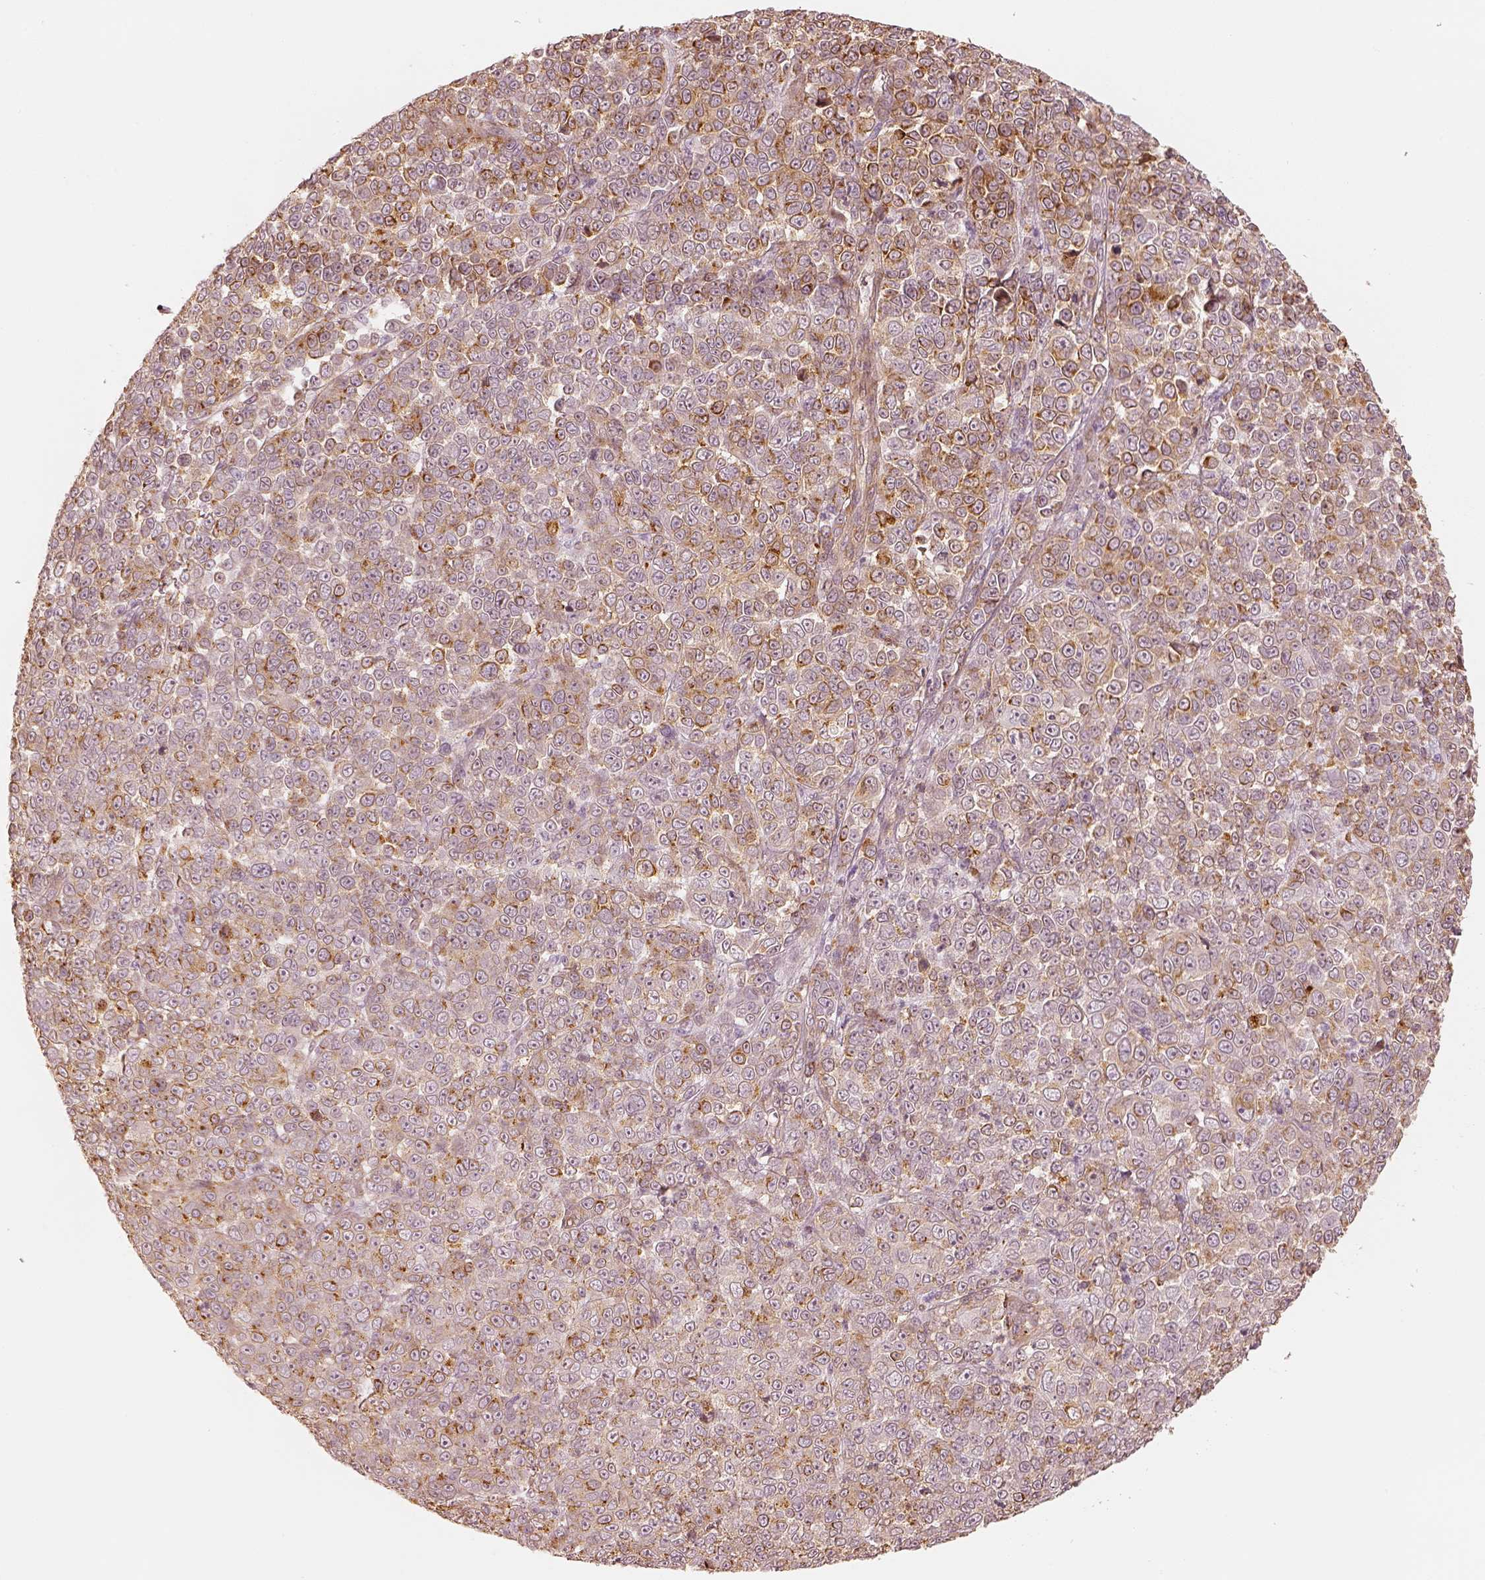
{"staining": {"intensity": "moderate", "quantity": "<25%", "location": "cytoplasmic/membranous"}, "tissue": "melanoma", "cell_type": "Tumor cells", "image_type": "cancer", "snomed": [{"axis": "morphology", "description": "Malignant melanoma, NOS"}, {"axis": "topography", "description": "Skin"}], "caption": "A brown stain labels moderate cytoplasmic/membranous staining of a protein in malignant melanoma tumor cells.", "gene": "GORASP2", "patient": {"sex": "female", "age": 95}}